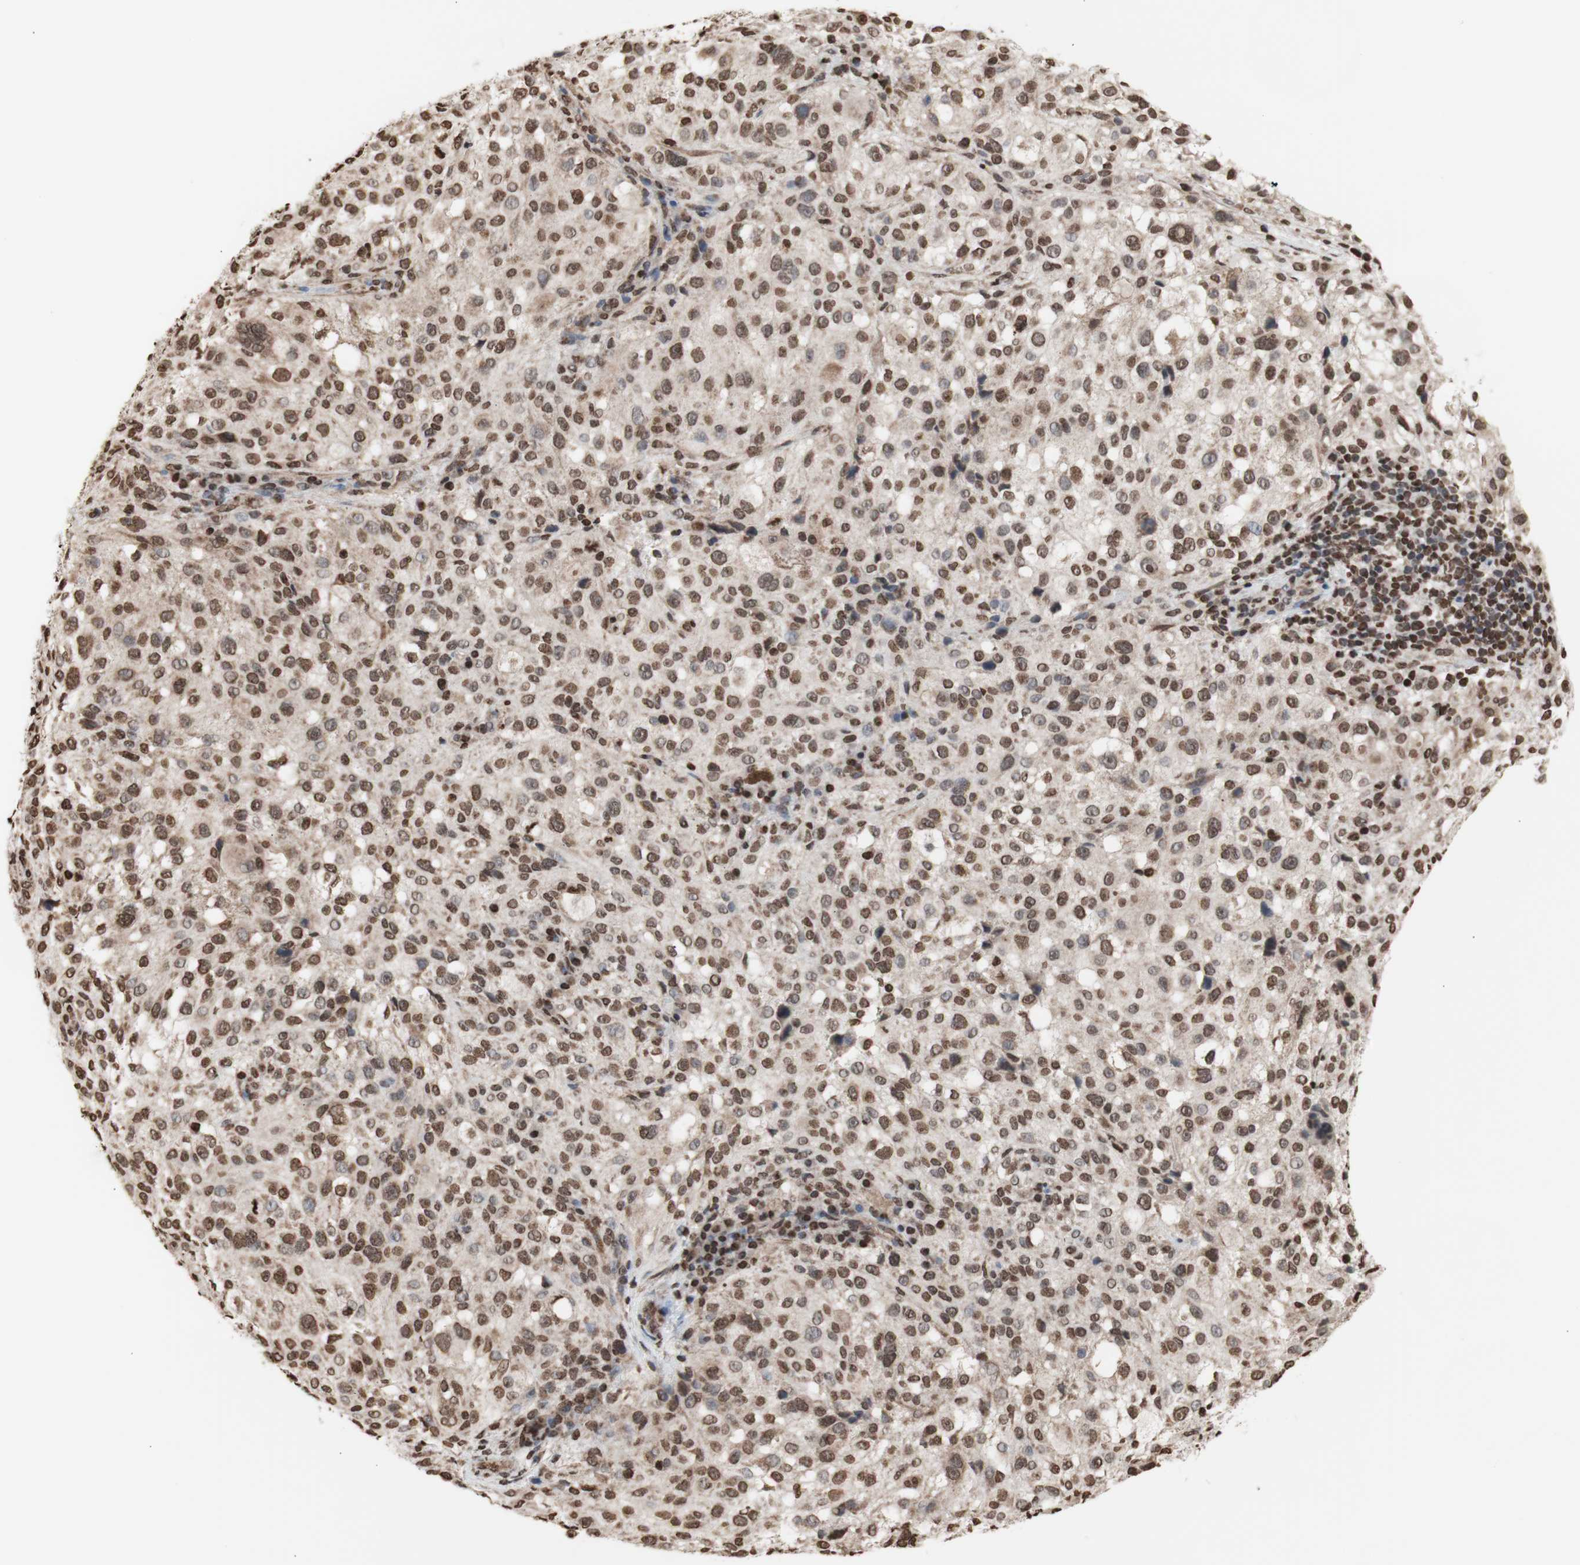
{"staining": {"intensity": "moderate", "quantity": ">75%", "location": "nuclear"}, "tissue": "melanoma", "cell_type": "Tumor cells", "image_type": "cancer", "snomed": [{"axis": "morphology", "description": "Necrosis, NOS"}, {"axis": "morphology", "description": "Malignant melanoma, NOS"}, {"axis": "topography", "description": "Skin"}], "caption": "A brown stain highlights moderate nuclear expression of a protein in human malignant melanoma tumor cells. The staining is performed using DAB brown chromogen to label protein expression. The nuclei are counter-stained blue using hematoxylin.", "gene": "SNAI2", "patient": {"sex": "female", "age": 87}}